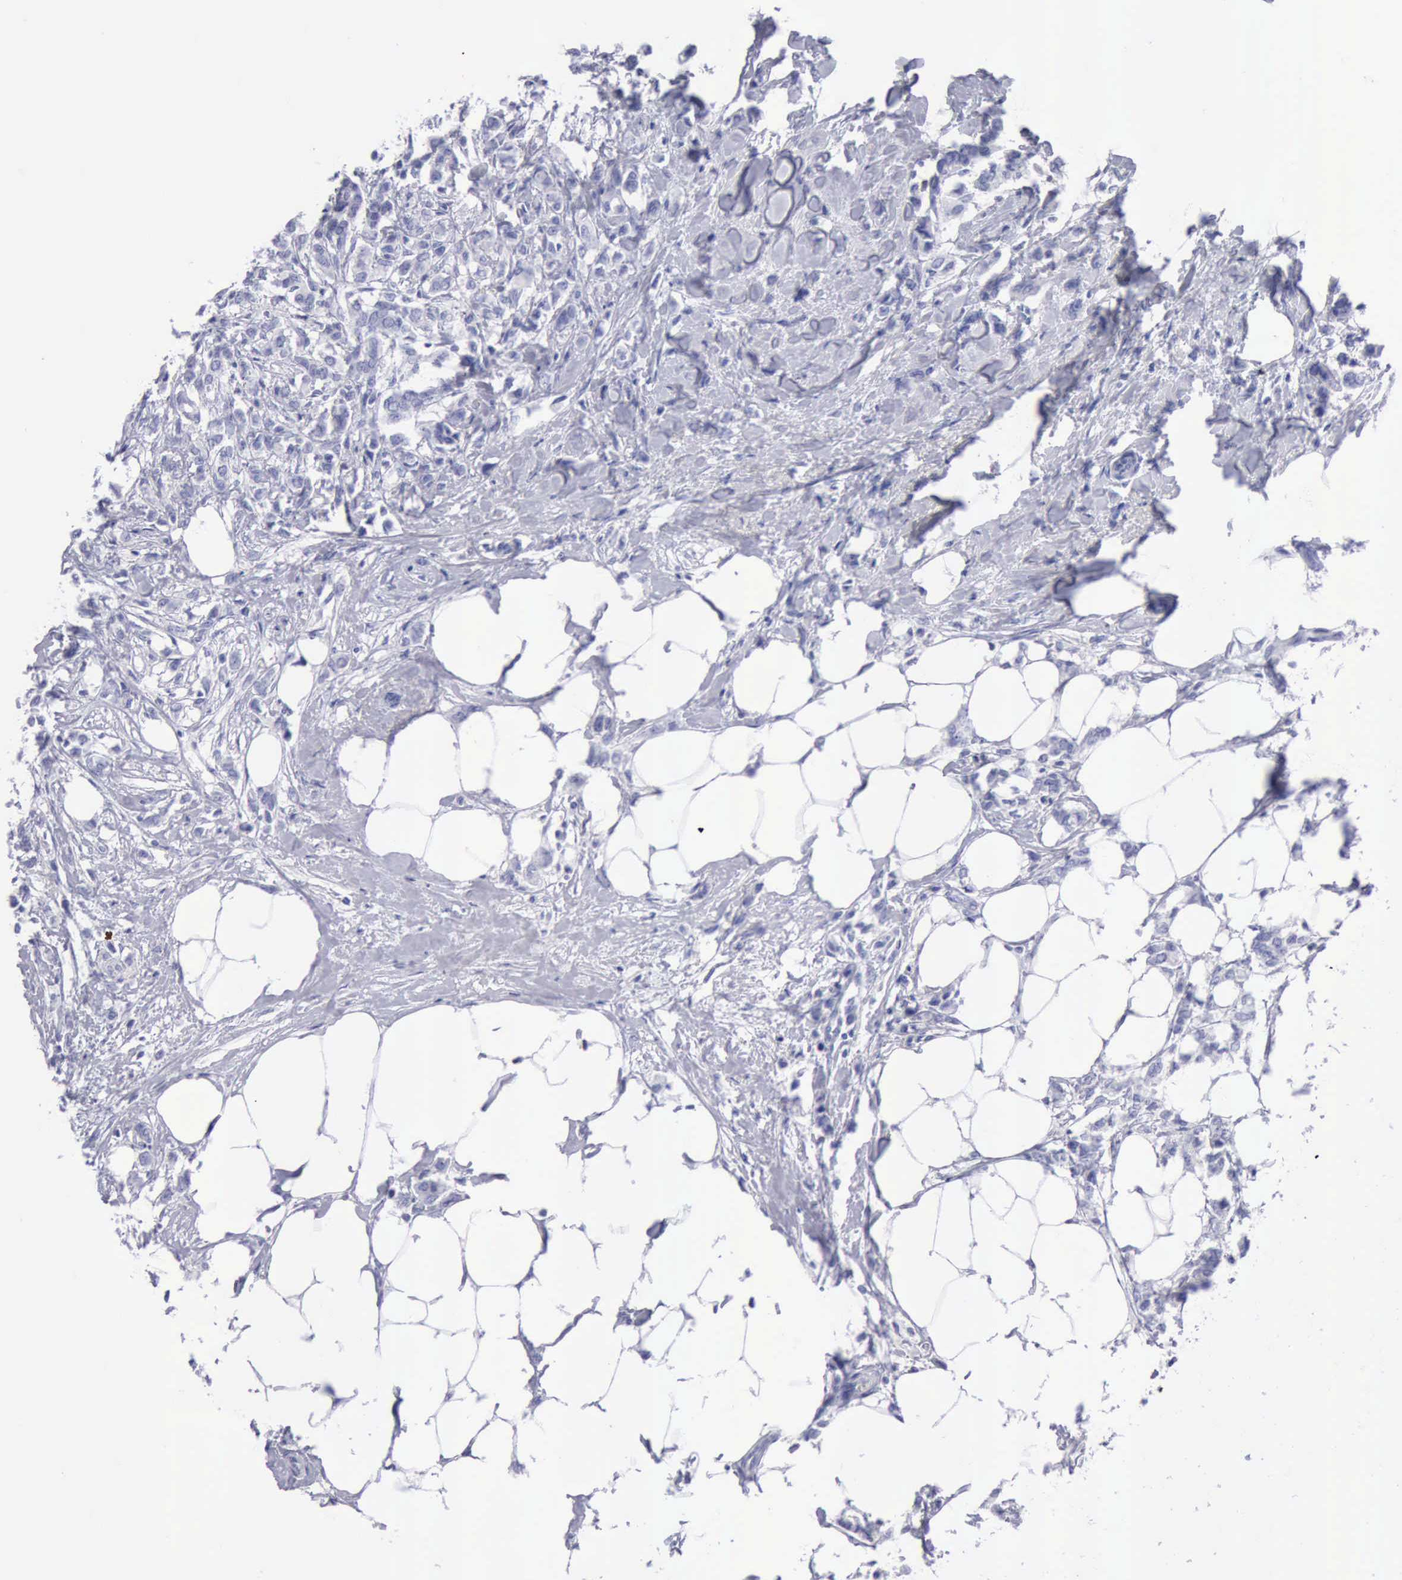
{"staining": {"intensity": "negative", "quantity": "none", "location": "none"}, "tissue": "breast cancer", "cell_type": "Tumor cells", "image_type": "cancer", "snomed": [{"axis": "morphology", "description": "Duct carcinoma"}, {"axis": "topography", "description": "Breast"}], "caption": "High power microscopy micrograph of an IHC histopathology image of breast cancer (invasive ductal carcinoma), revealing no significant positivity in tumor cells. (DAB immunohistochemistry, high magnification).", "gene": "CYP19A1", "patient": {"sex": "female", "age": 84}}